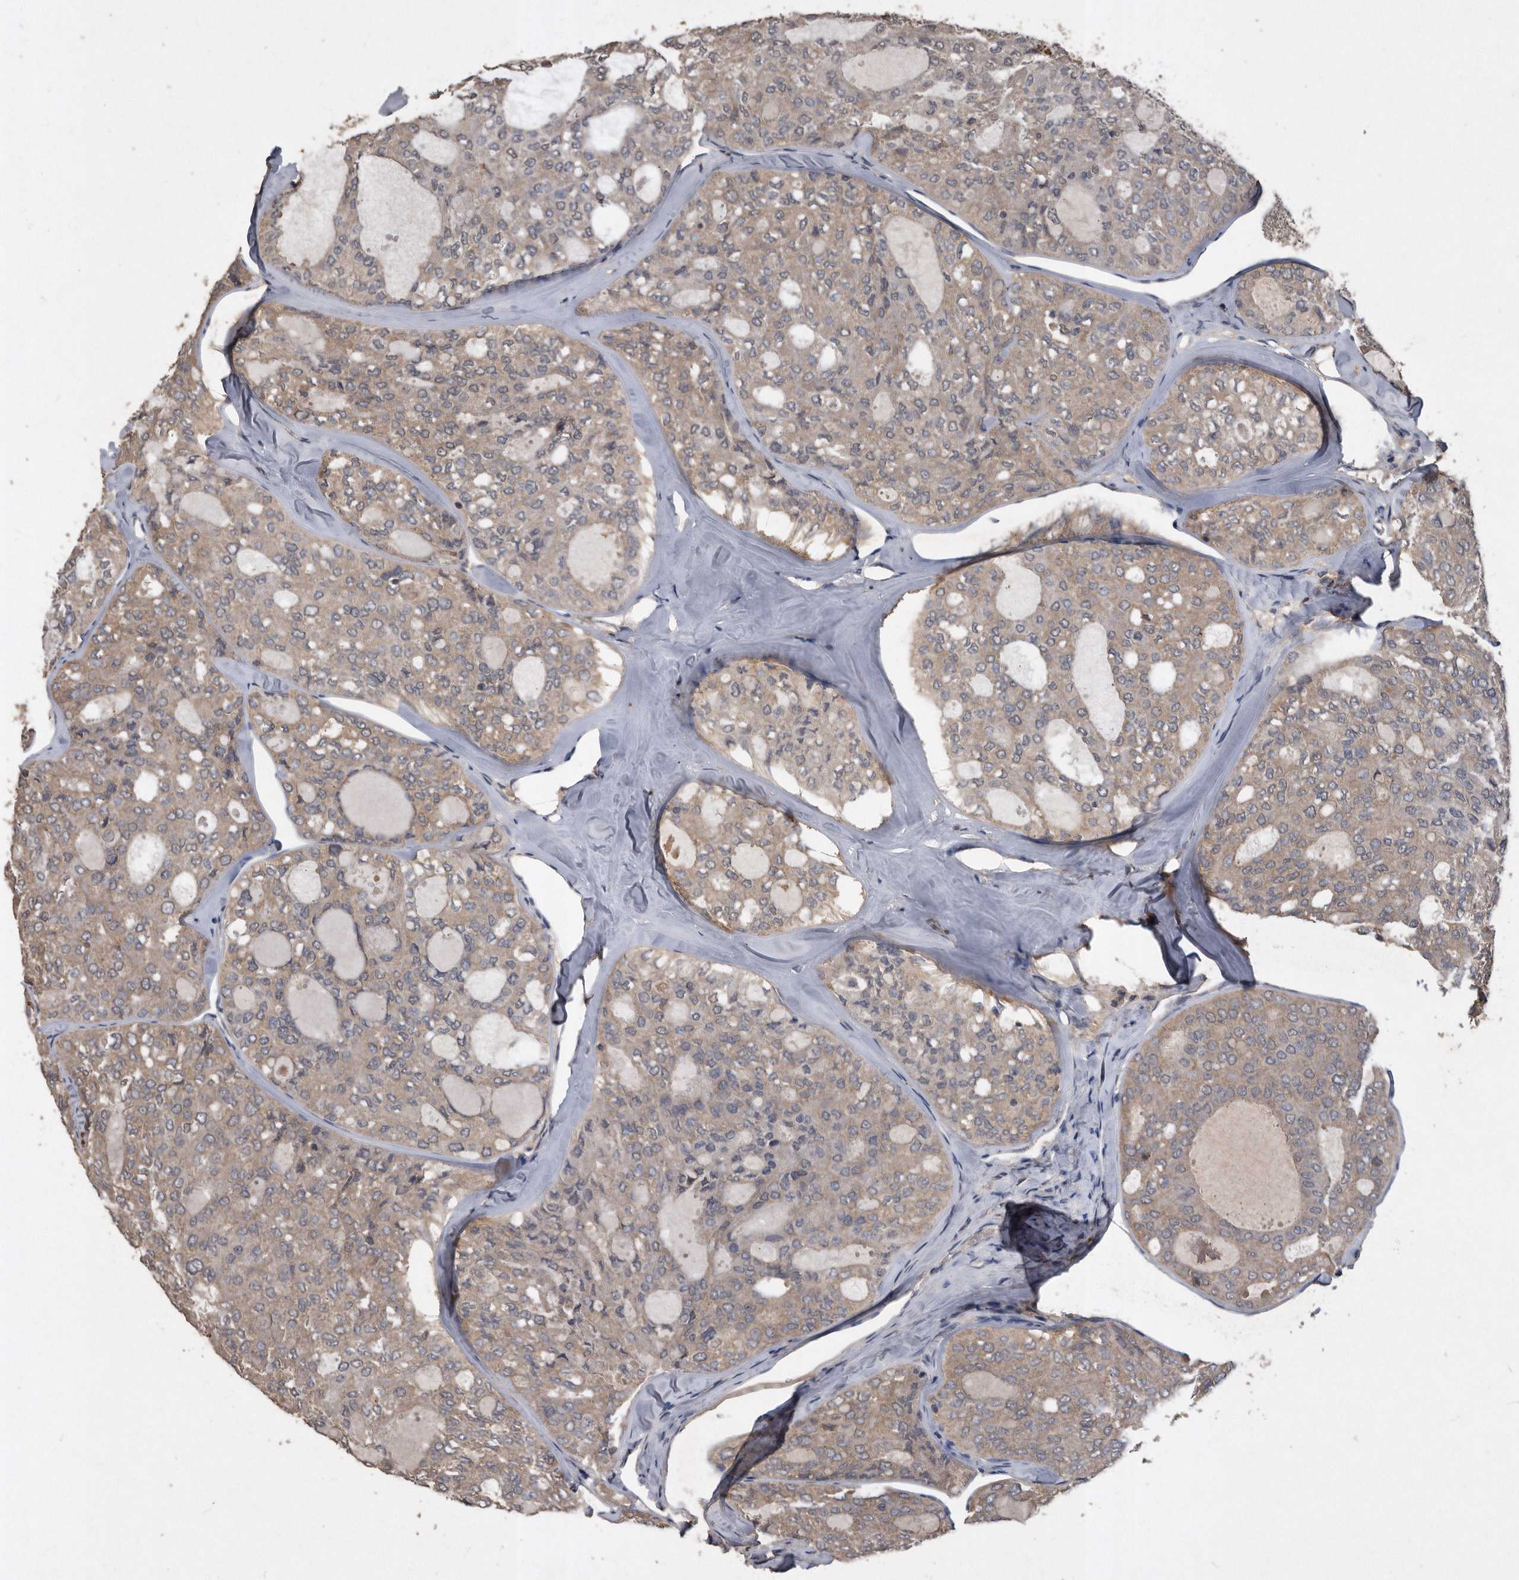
{"staining": {"intensity": "weak", "quantity": "25%-75%", "location": "cytoplasmic/membranous"}, "tissue": "thyroid cancer", "cell_type": "Tumor cells", "image_type": "cancer", "snomed": [{"axis": "morphology", "description": "Follicular adenoma carcinoma, NOS"}, {"axis": "topography", "description": "Thyroid gland"}], "caption": "Immunohistochemical staining of human thyroid cancer (follicular adenoma carcinoma) shows weak cytoplasmic/membranous protein expression in about 25%-75% of tumor cells. (DAB = brown stain, brightfield microscopy at high magnification).", "gene": "NRBP1", "patient": {"sex": "male", "age": 75}}